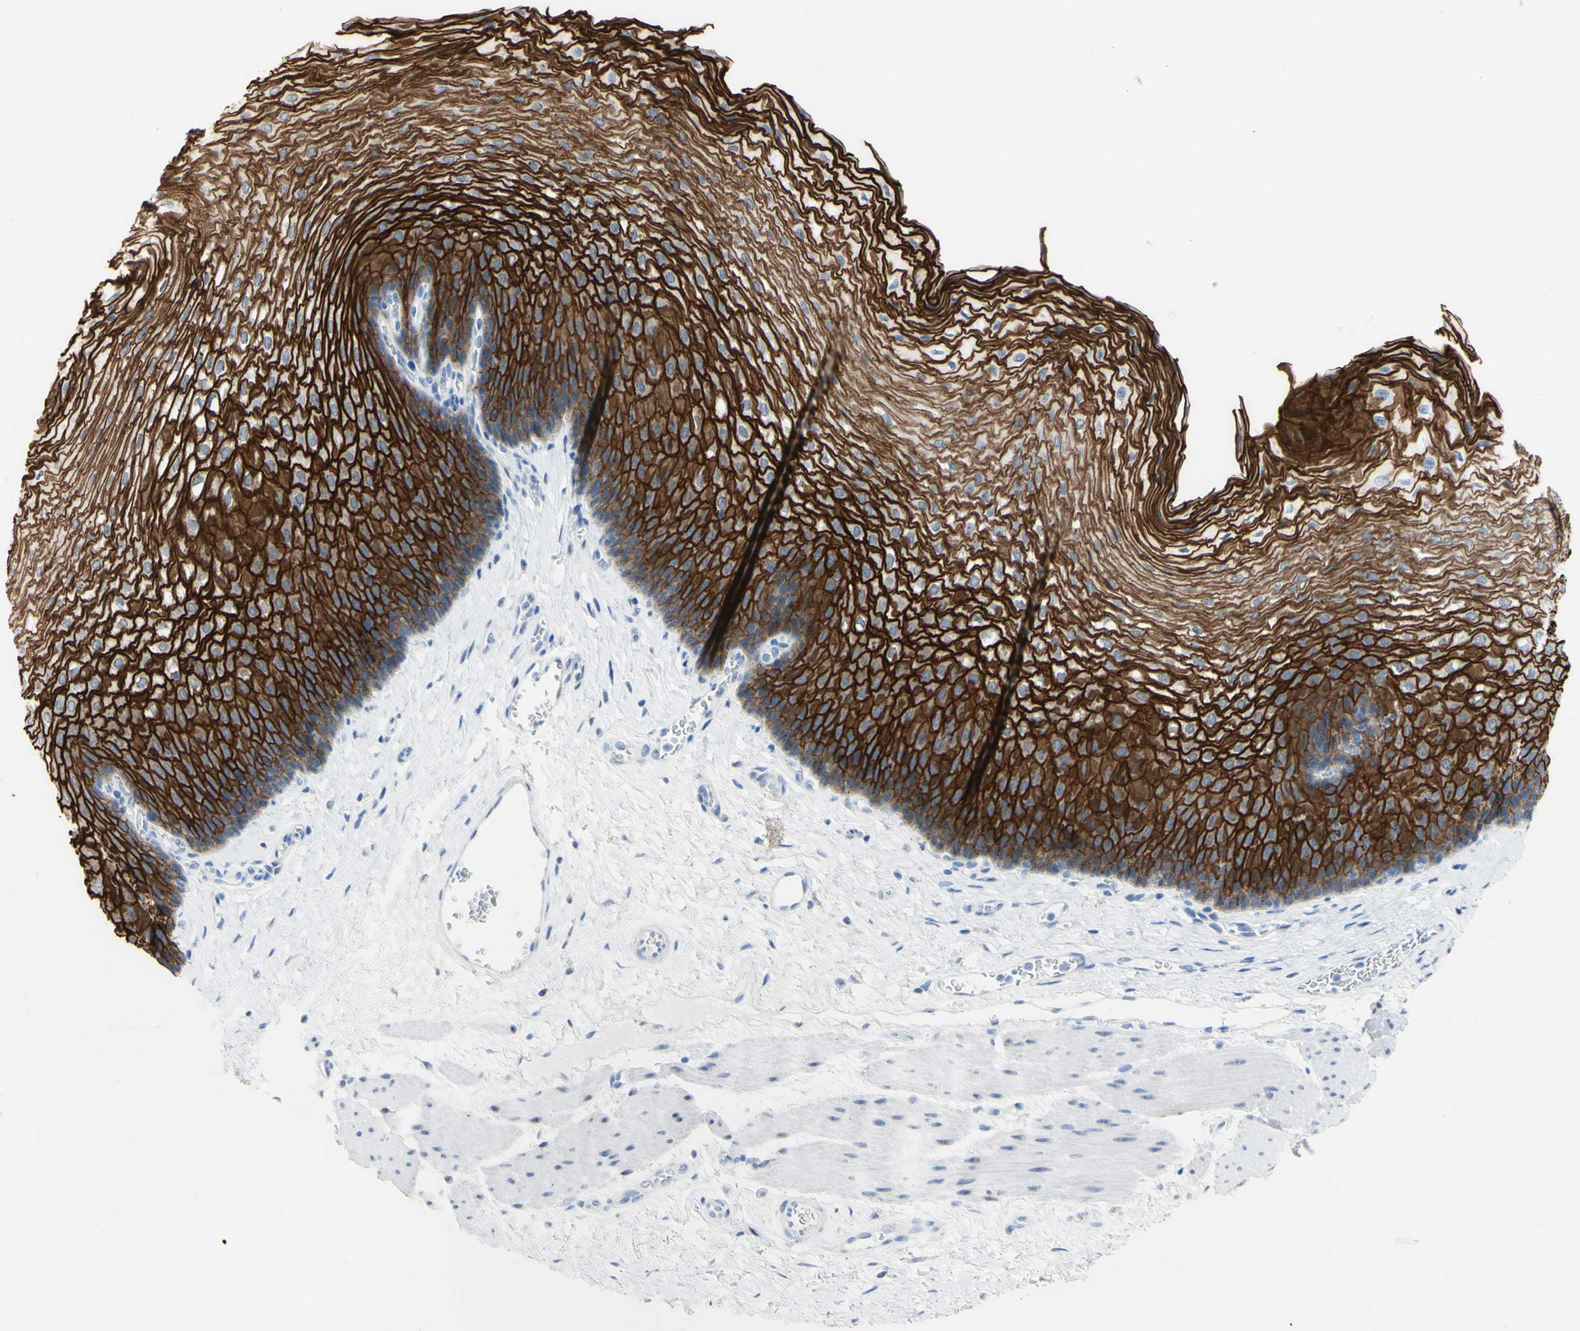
{"staining": {"intensity": "strong", "quantity": ">75%", "location": "cytoplasmic/membranous"}, "tissue": "esophagus", "cell_type": "Squamous epithelial cells", "image_type": "normal", "snomed": [{"axis": "morphology", "description": "Normal tissue, NOS"}, {"axis": "topography", "description": "Esophagus"}], "caption": "Protein staining of unremarkable esophagus reveals strong cytoplasmic/membranous positivity in approximately >75% of squamous epithelial cells. (DAB IHC with brightfield microscopy, high magnification).", "gene": "DSC2", "patient": {"sex": "female", "age": 72}}